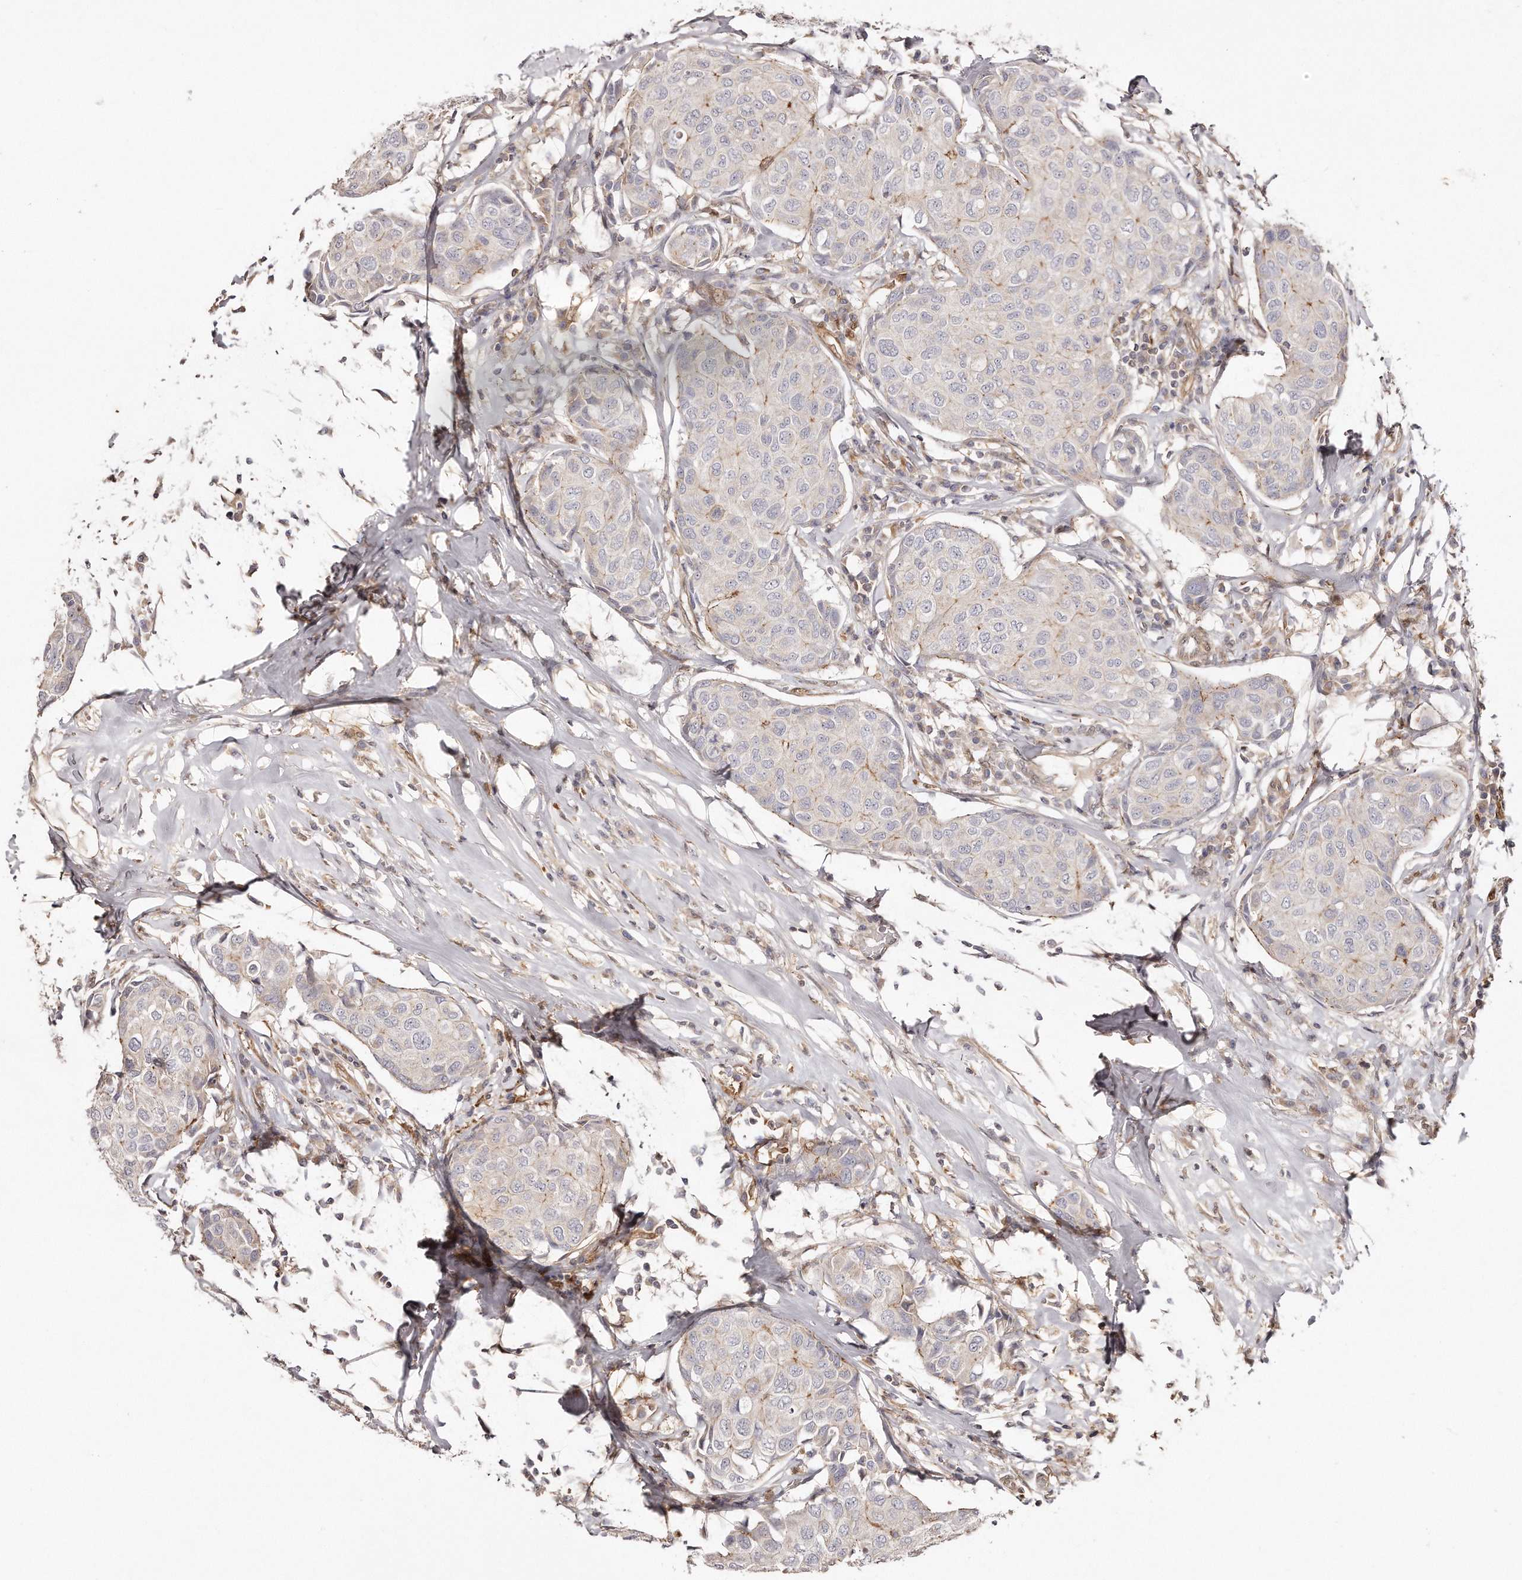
{"staining": {"intensity": "moderate", "quantity": "<25%", "location": "cytoplasmic/membranous"}, "tissue": "breast cancer", "cell_type": "Tumor cells", "image_type": "cancer", "snomed": [{"axis": "morphology", "description": "Duct carcinoma"}, {"axis": "topography", "description": "Breast"}], "caption": "Immunohistochemical staining of breast cancer (intraductal carcinoma) reveals low levels of moderate cytoplasmic/membranous staining in approximately <25% of tumor cells. Nuclei are stained in blue.", "gene": "GBP4", "patient": {"sex": "female", "age": 80}}